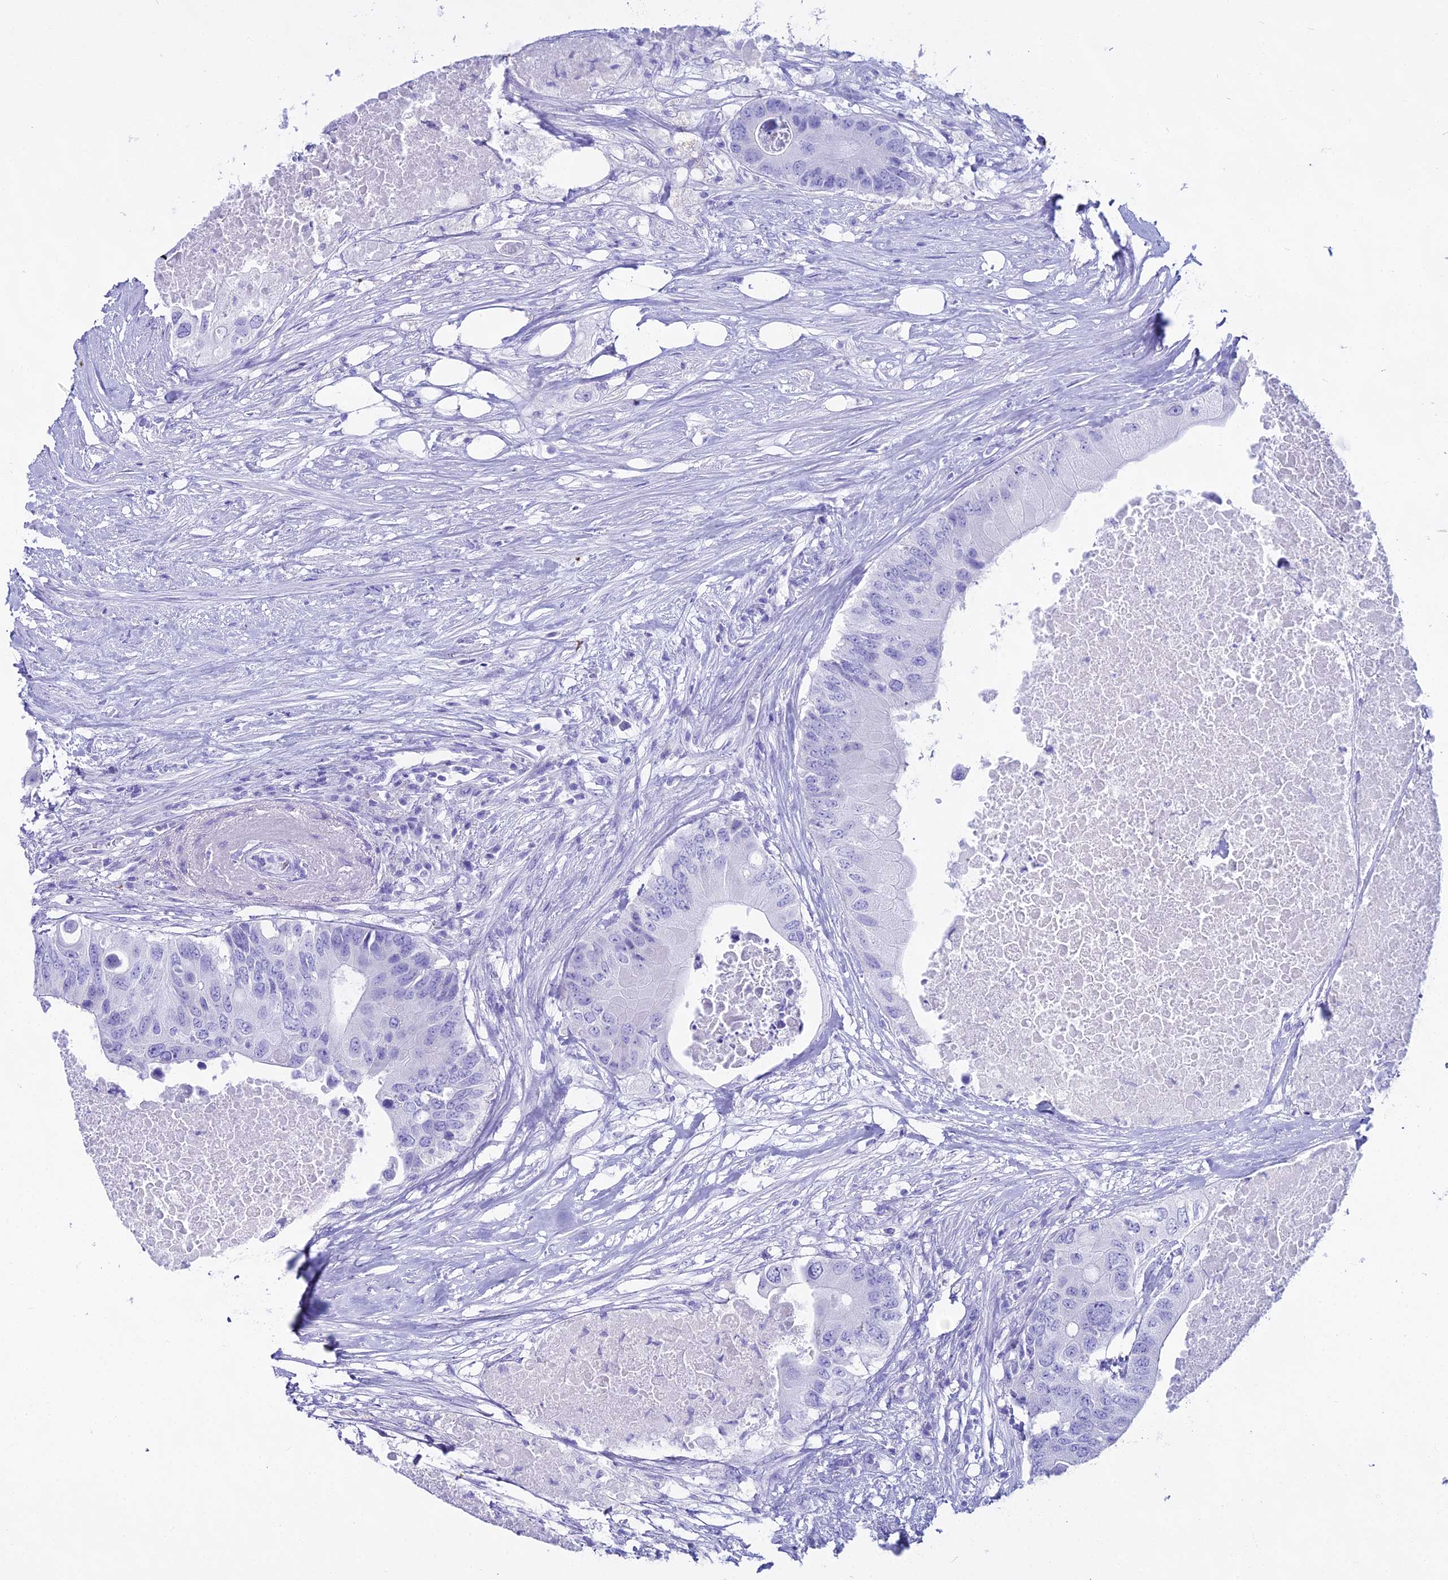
{"staining": {"intensity": "negative", "quantity": "none", "location": "none"}, "tissue": "colorectal cancer", "cell_type": "Tumor cells", "image_type": "cancer", "snomed": [{"axis": "morphology", "description": "Adenocarcinoma, NOS"}, {"axis": "topography", "description": "Colon"}], "caption": "An IHC micrograph of colorectal cancer is shown. There is no staining in tumor cells of colorectal cancer.", "gene": "CGB2", "patient": {"sex": "male", "age": 71}}